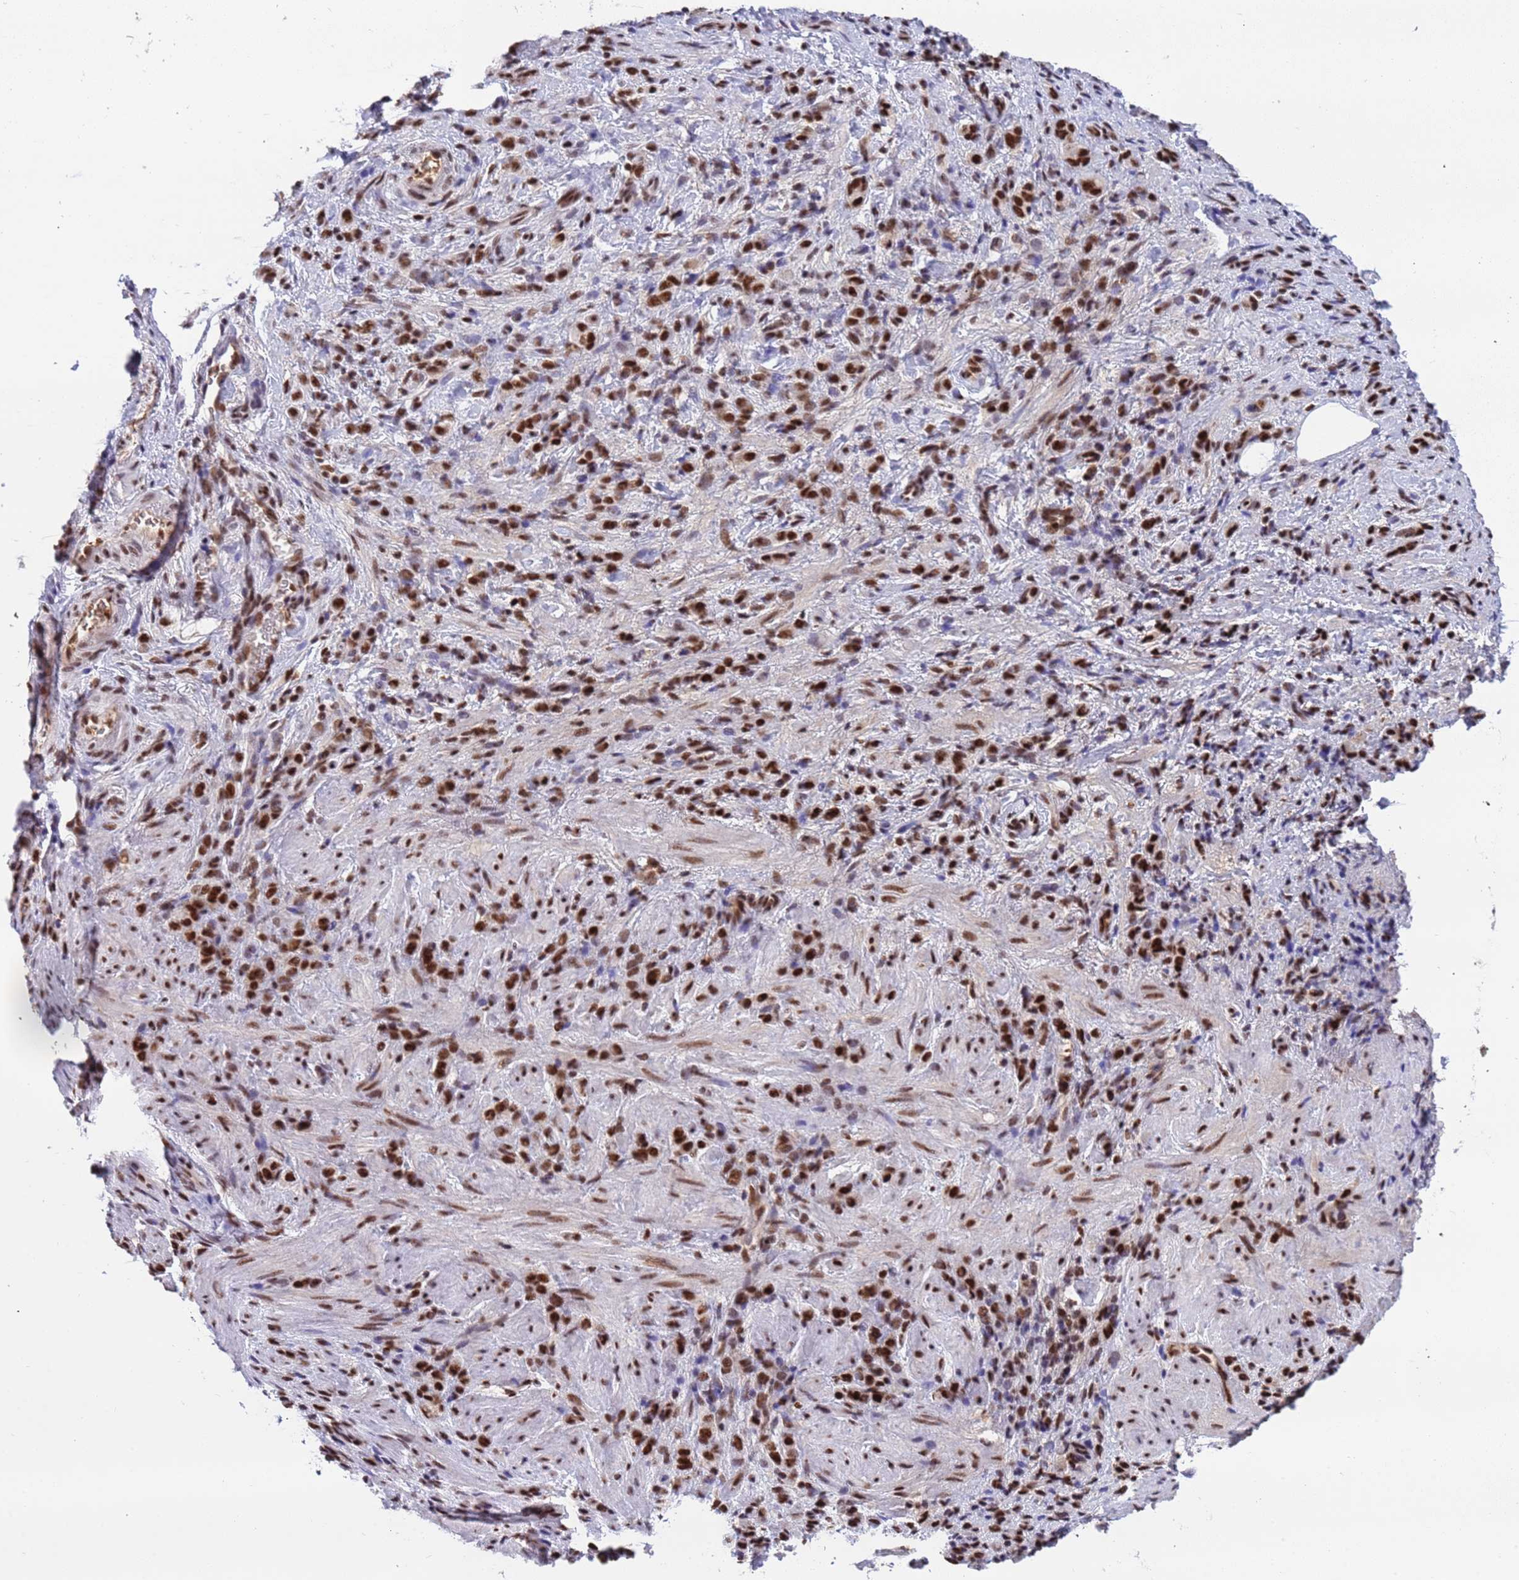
{"staining": {"intensity": "strong", "quantity": ">75%", "location": "nuclear"}, "tissue": "stomach cancer", "cell_type": "Tumor cells", "image_type": "cancer", "snomed": [{"axis": "morphology", "description": "Adenocarcinoma, NOS"}, {"axis": "topography", "description": "Stomach"}], "caption": "IHC micrograph of stomach cancer (adenocarcinoma) stained for a protein (brown), which reveals high levels of strong nuclear staining in approximately >75% of tumor cells.", "gene": "SRRT", "patient": {"sex": "male", "age": 77}}